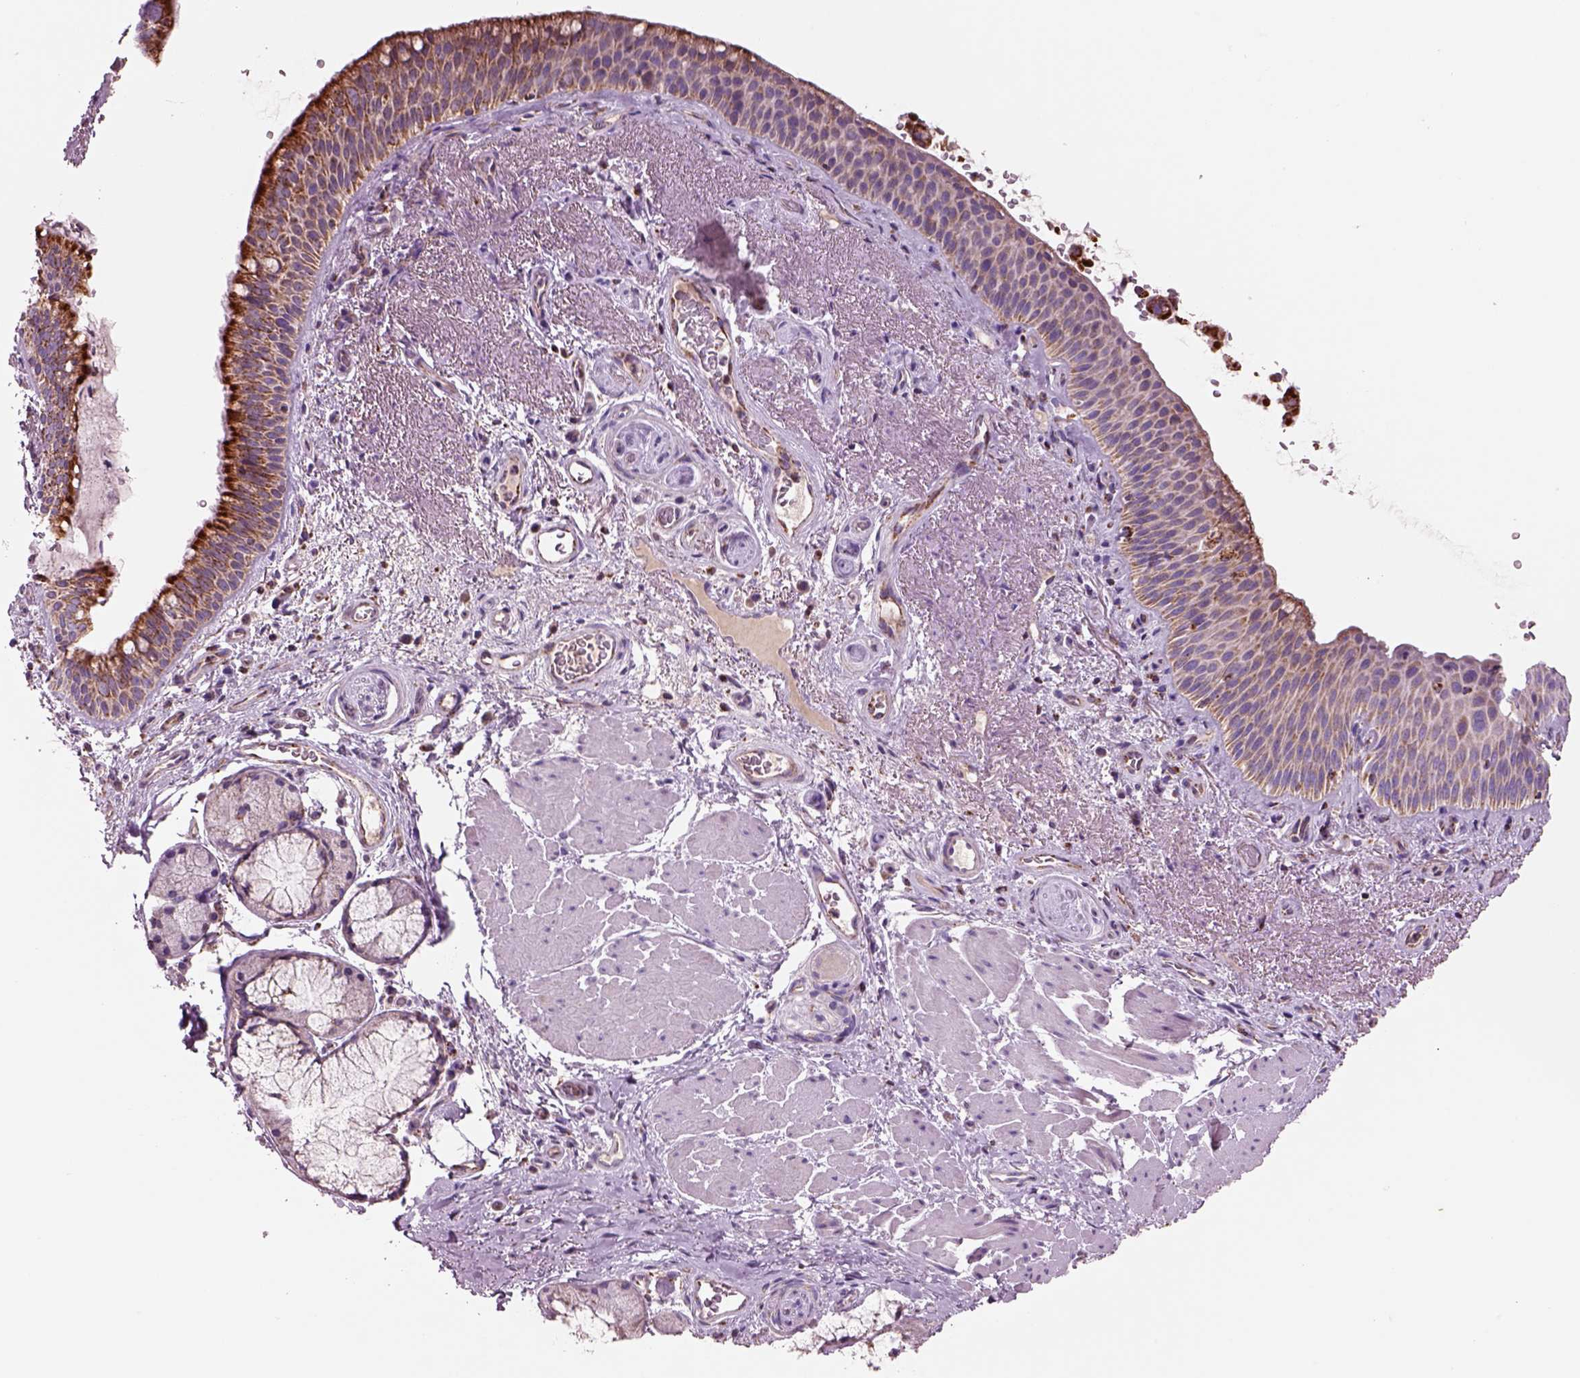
{"staining": {"intensity": "strong", "quantity": ">75%", "location": "cytoplasmic/membranous"}, "tissue": "bronchus", "cell_type": "Respiratory epithelial cells", "image_type": "normal", "snomed": [{"axis": "morphology", "description": "Normal tissue, NOS"}, {"axis": "topography", "description": "Bronchus"}], "caption": "Human bronchus stained for a protein (brown) exhibits strong cytoplasmic/membranous positive expression in approximately >75% of respiratory epithelial cells.", "gene": "SLC25A24", "patient": {"sex": "male", "age": 48}}